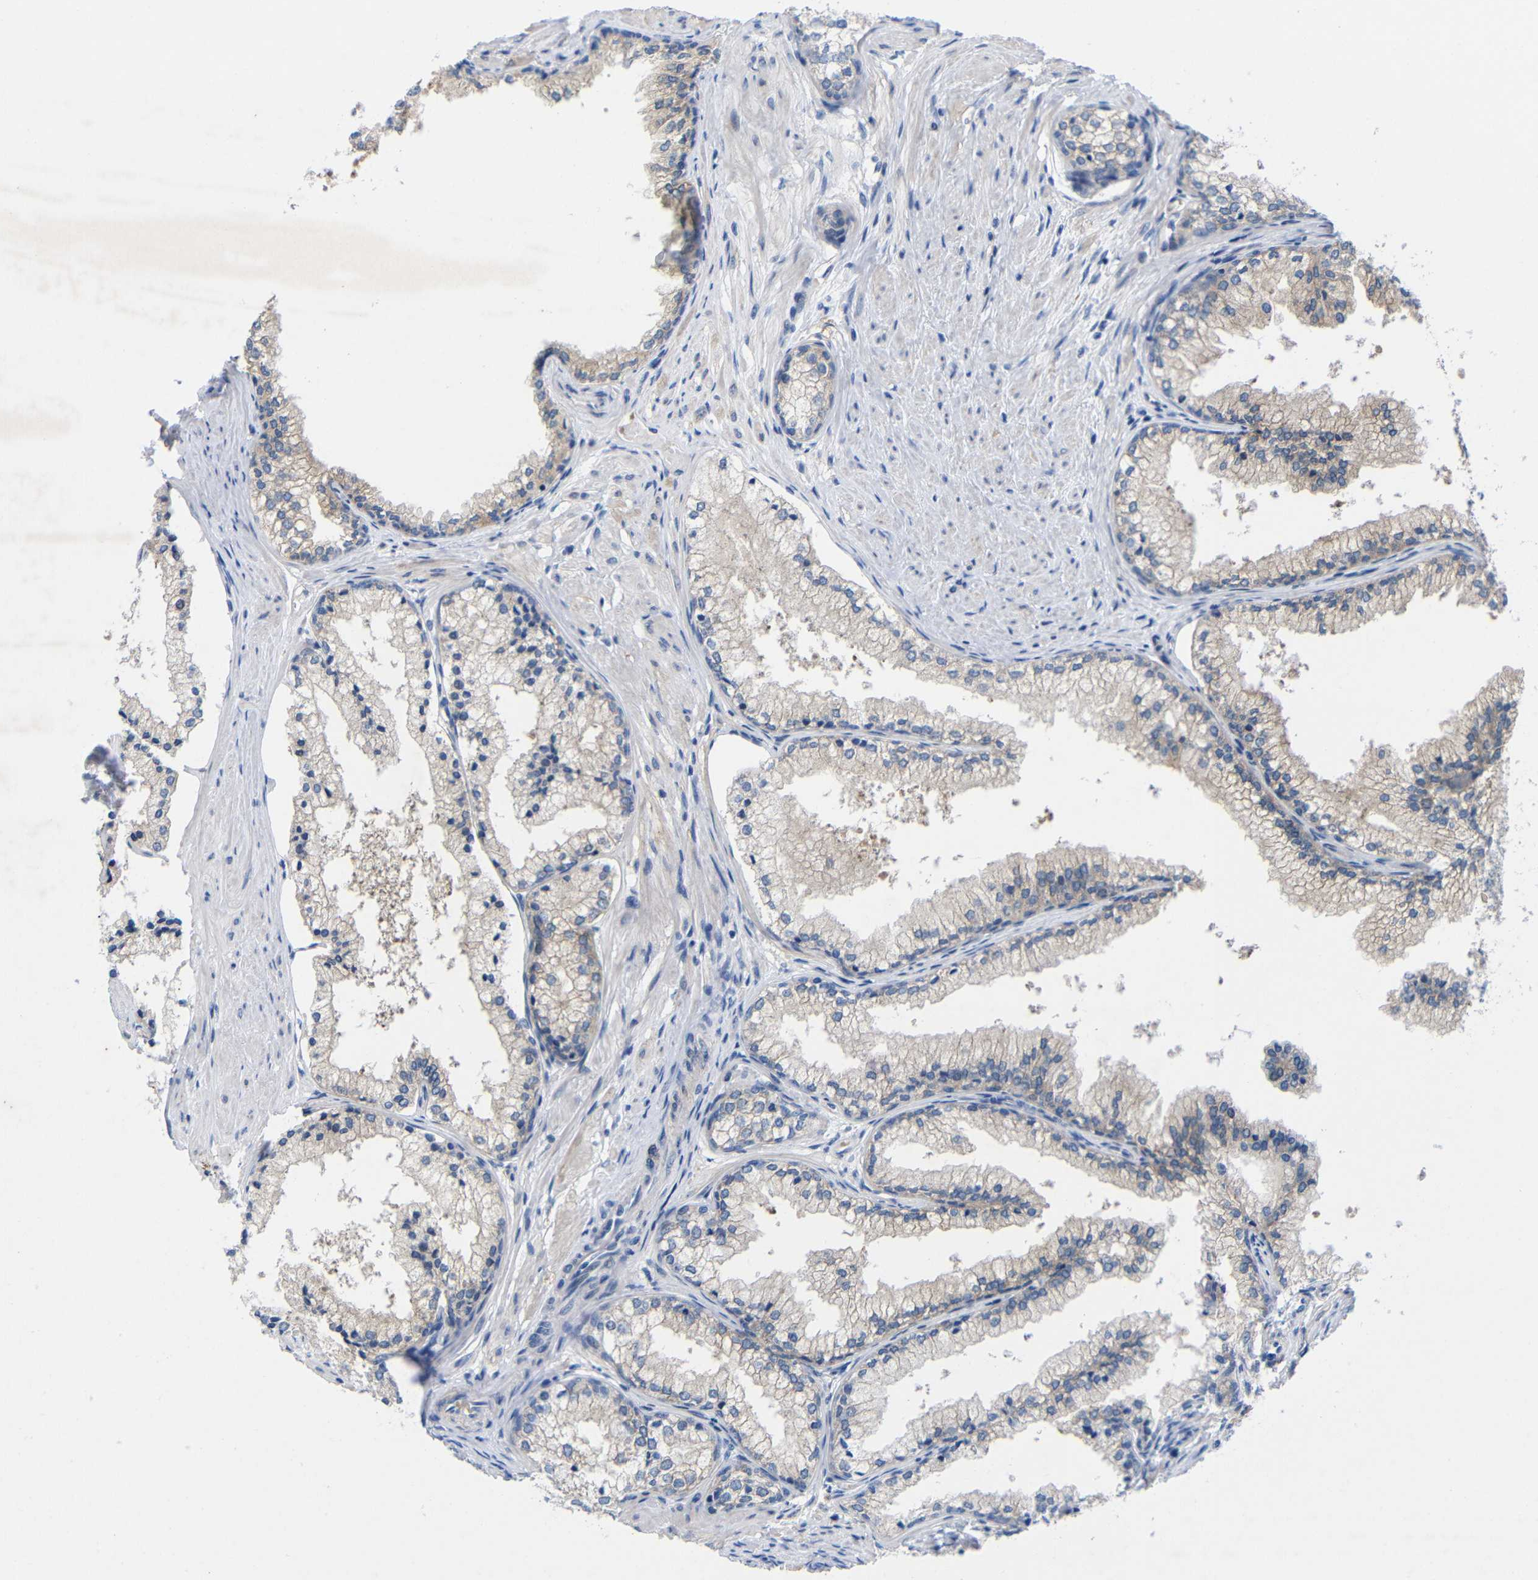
{"staining": {"intensity": "moderate", "quantity": "25%-75%", "location": "cytoplasmic/membranous"}, "tissue": "prostate cancer", "cell_type": "Tumor cells", "image_type": "cancer", "snomed": [{"axis": "morphology", "description": "Adenocarcinoma, Low grade"}, {"axis": "topography", "description": "Prostate"}], "caption": "IHC photomicrograph of neoplastic tissue: prostate cancer (adenocarcinoma (low-grade)) stained using immunohistochemistry (IHC) reveals medium levels of moderate protein expression localized specifically in the cytoplasmic/membranous of tumor cells, appearing as a cytoplasmic/membranous brown color.", "gene": "CMTM1", "patient": {"sex": "male", "age": 71}}